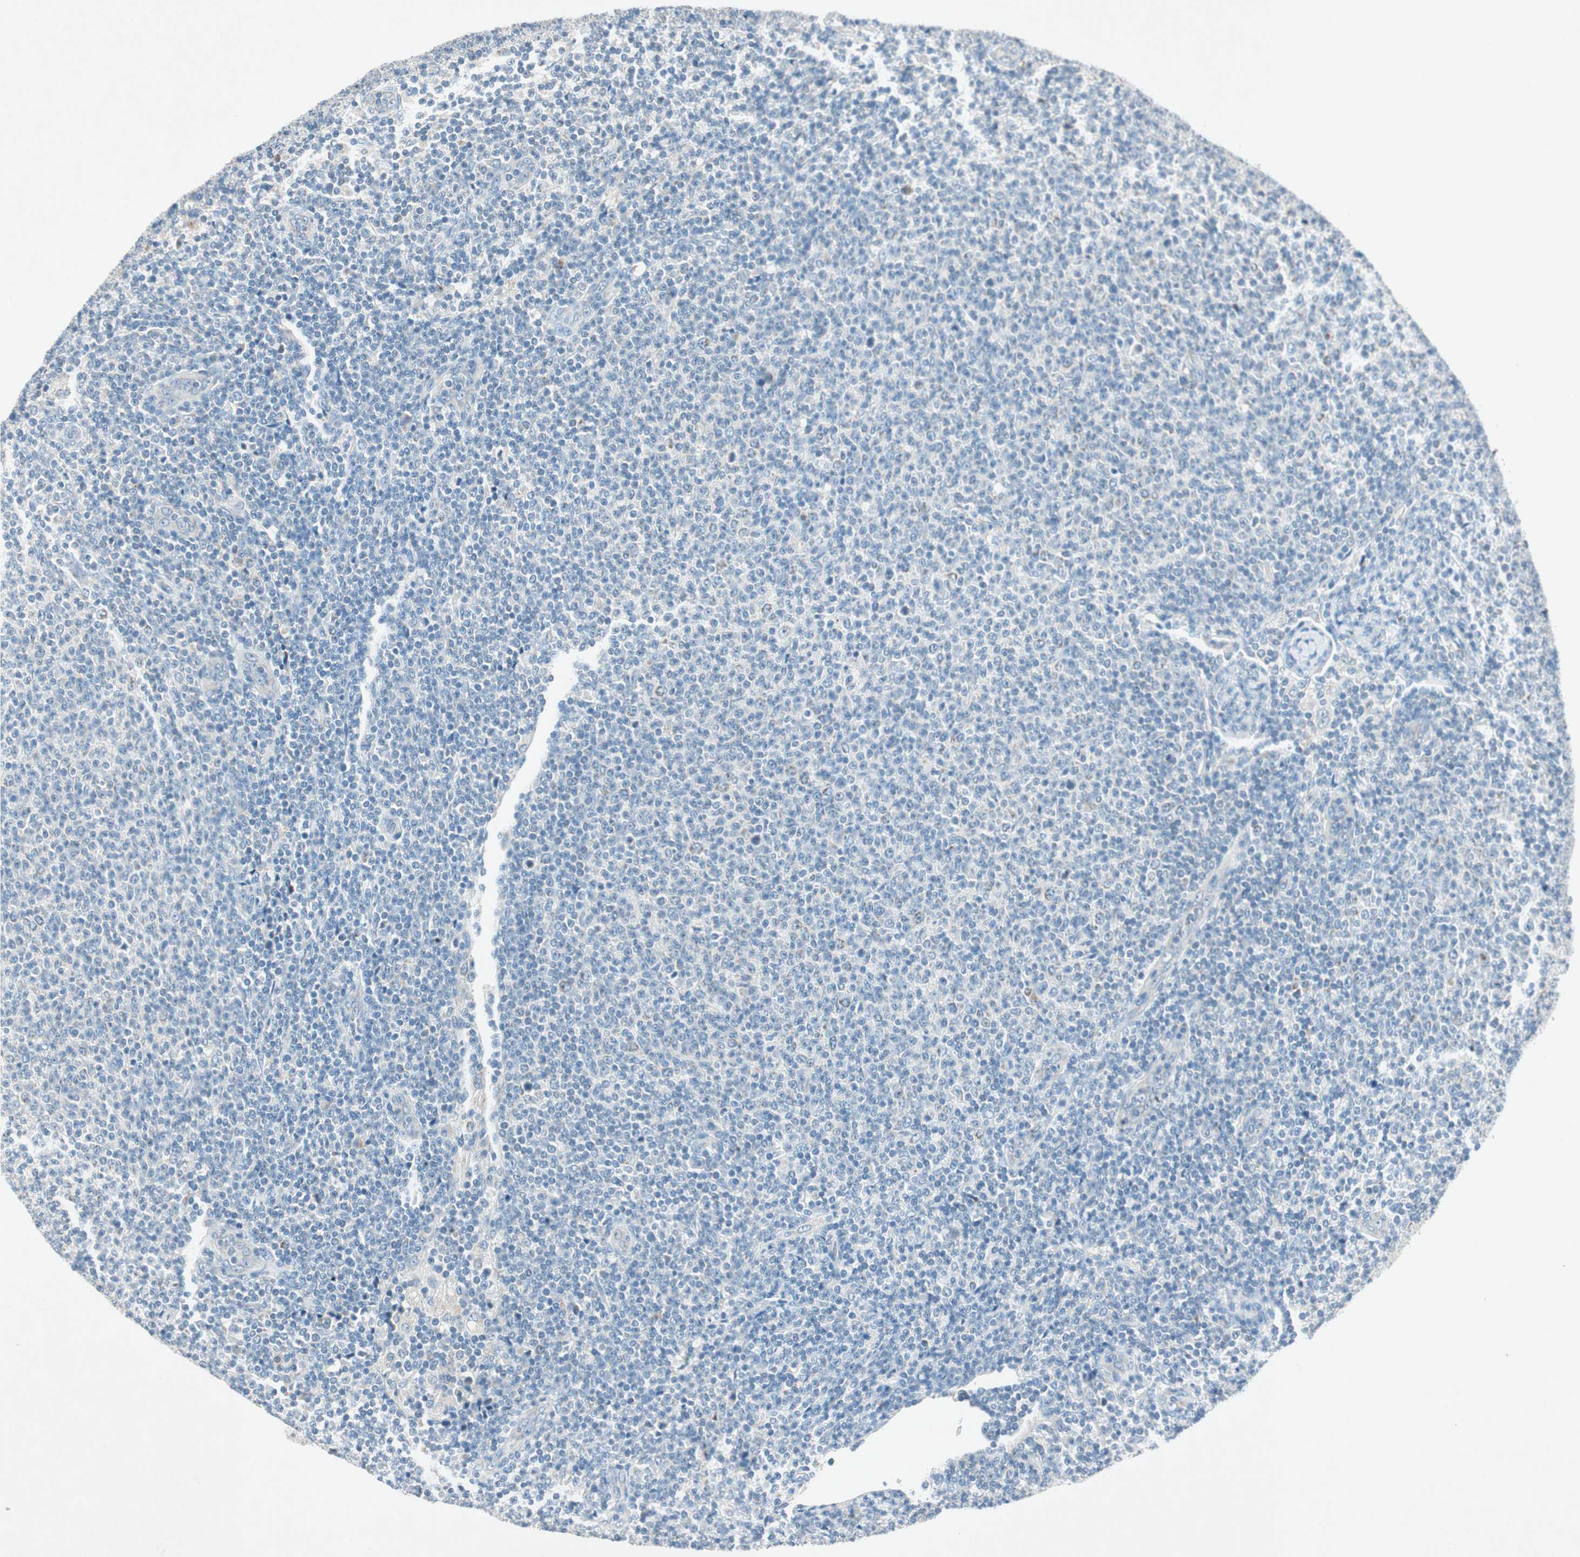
{"staining": {"intensity": "negative", "quantity": "none", "location": "none"}, "tissue": "lymphoma", "cell_type": "Tumor cells", "image_type": "cancer", "snomed": [{"axis": "morphology", "description": "Malignant lymphoma, non-Hodgkin's type, Low grade"}, {"axis": "topography", "description": "Lymph node"}], "caption": "This is a photomicrograph of immunohistochemistry (IHC) staining of low-grade malignant lymphoma, non-Hodgkin's type, which shows no expression in tumor cells. The staining was performed using DAB to visualize the protein expression in brown, while the nuclei were stained in blue with hematoxylin (Magnification: 20x).", "gene": "NKAIN1", "patient": {"sex": "male", "age": 66}}